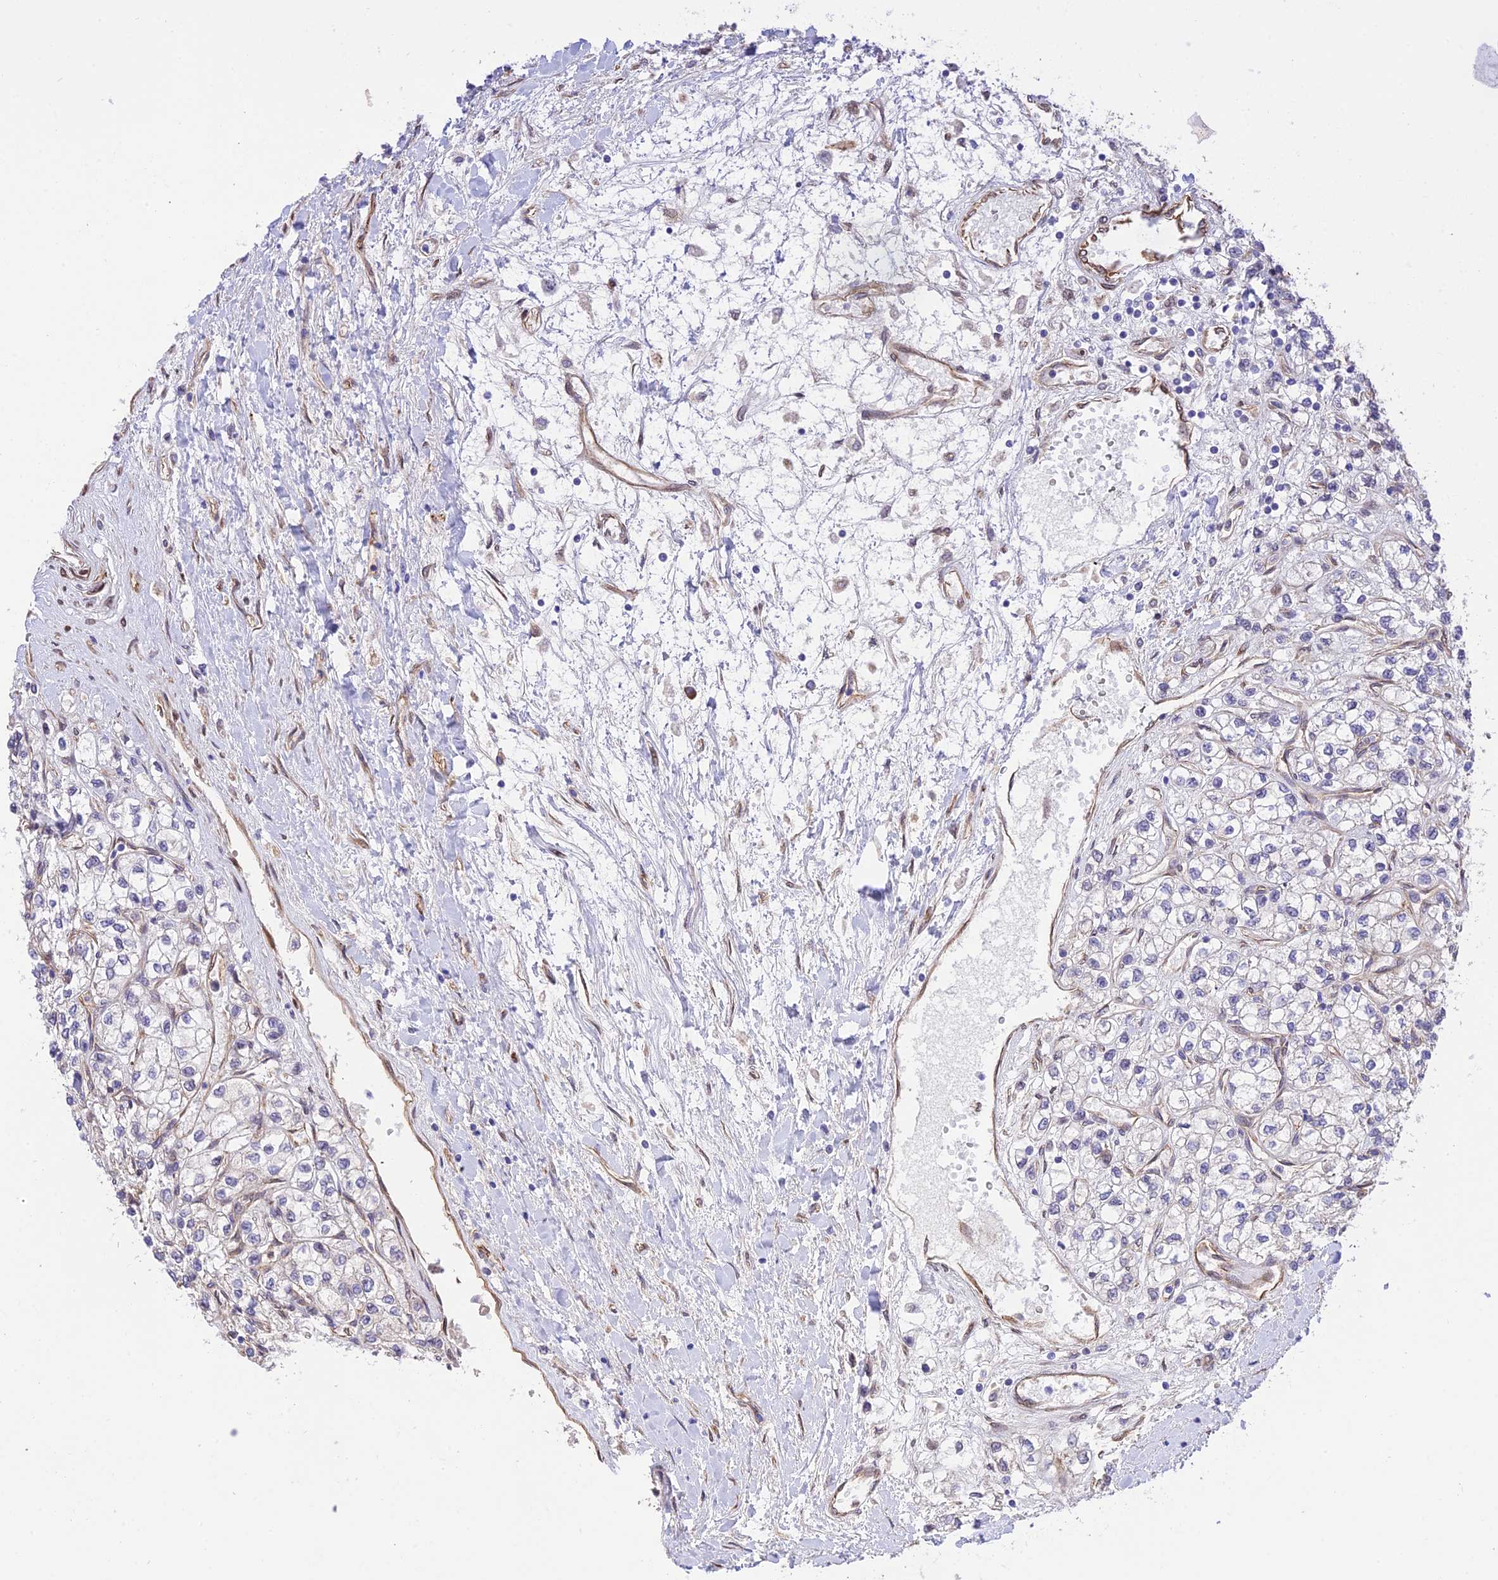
{"staining": {"intensity": "negative", "quantity": "none", "location": "none"}, "tissue": "renal cancer", "cell_type": "Tumor cells", "image_type": "cancer", "snomed": [{"axis": "morphology", "description": "Adenocarcinoma, NOS"}, {"axis": "topography", "description": "Kidney"}], "caption": "Protein analysis of renal cancer (adenocarcinoma) shows no significant expression in tumor cells.", "gene": "EXOC3L4", "patient": {"sex": "male", "age": 80}}